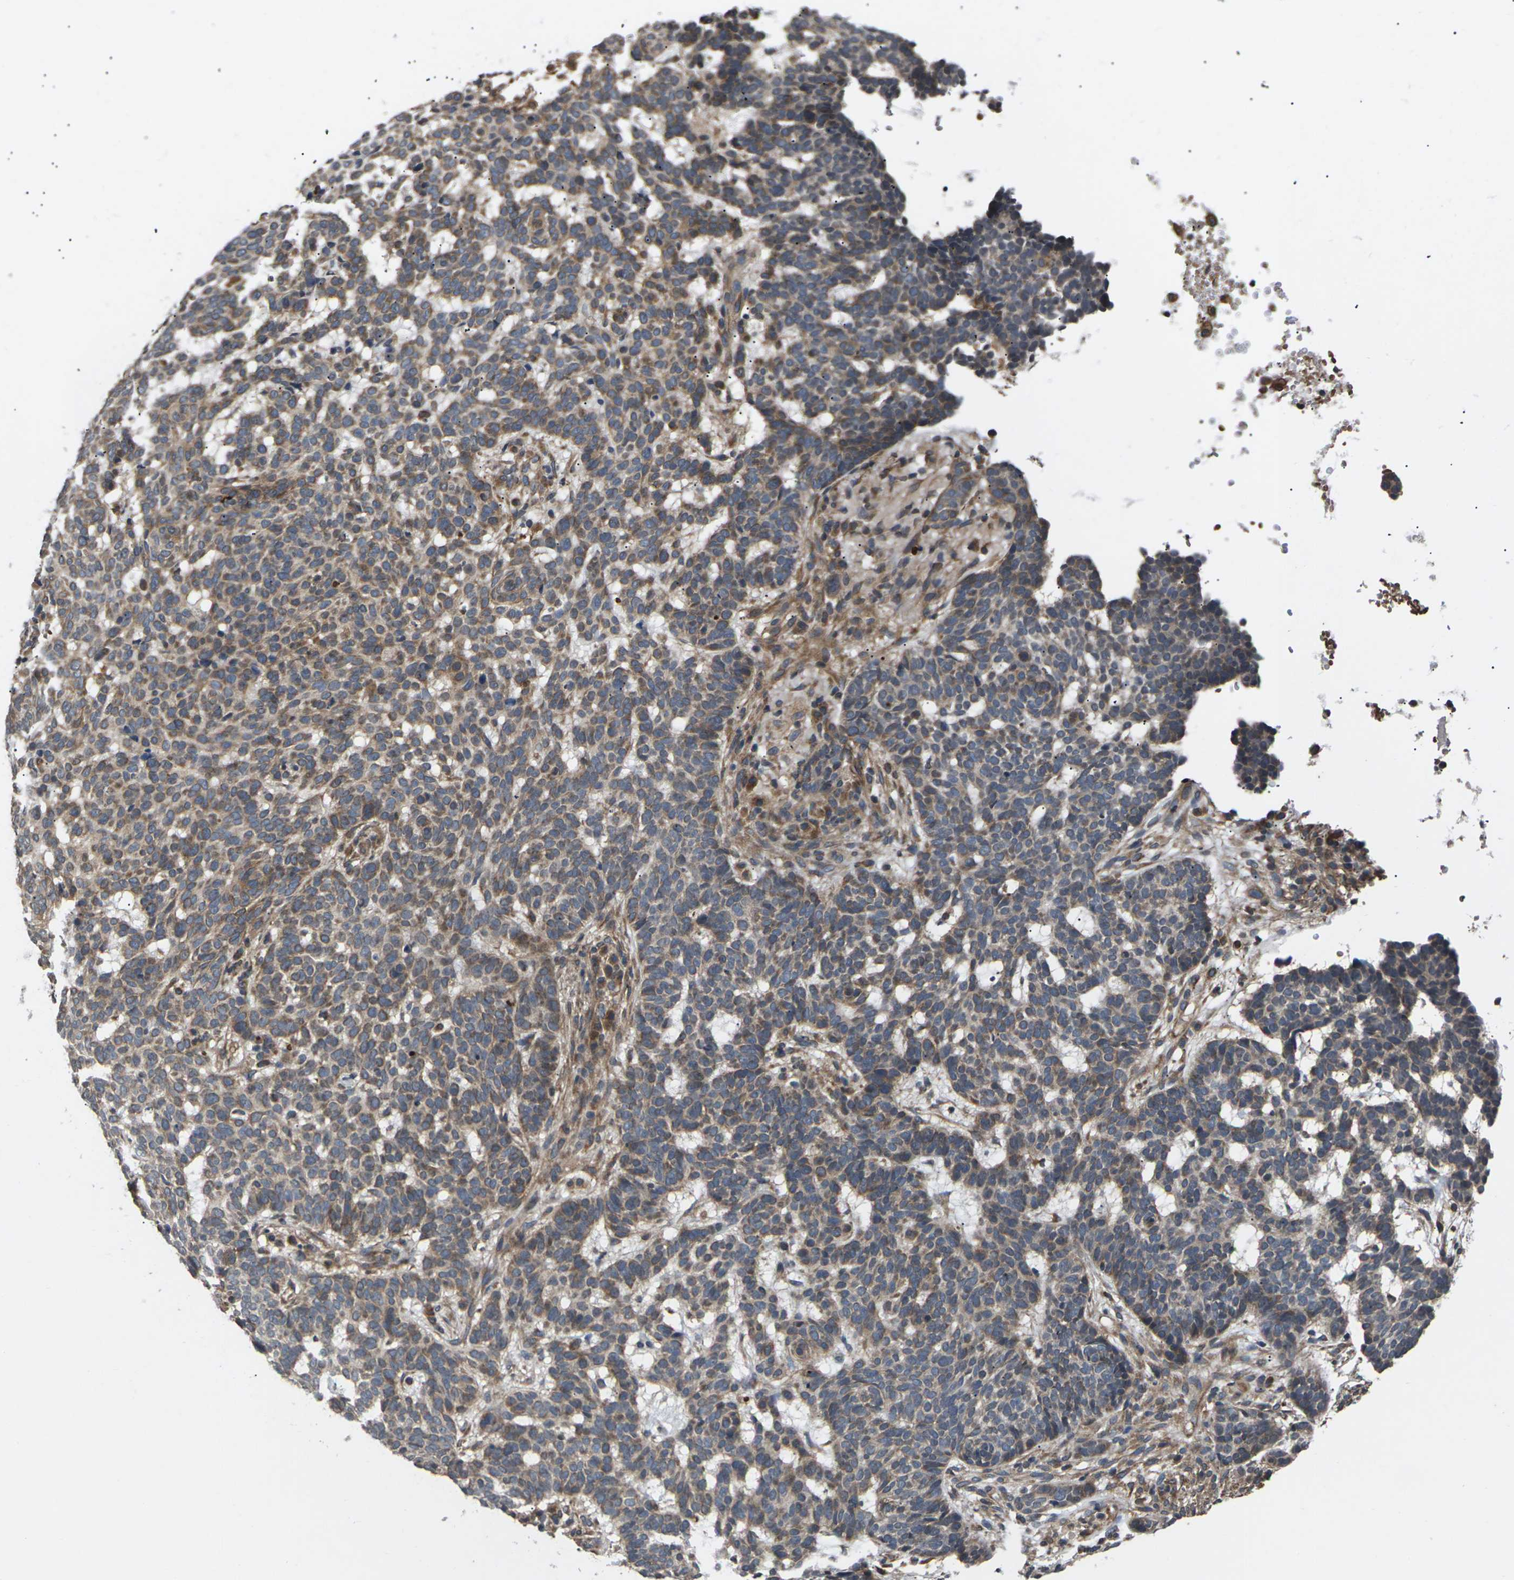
{"staining": {"intensity": "weak", "quantity": ">75%", "location": "cytoplasmic/membranous"}, "tissue": "skin cancer", "cell_type": "Tumor cells", "image_type": "cancer", "snomed": [{"axis": "morphology", "description": "Basal cell carcinoma"}, {"axis": "topography", "description": "Skin"}], "caption": "Basal cell carcinoma (skin) stained with a brown dye reveals weak cytoplasmic/membranous positive staining in approximately >75% of tumor cells.", "gene": "DKK2", "patient": {"sex": "male", "age": 85}}